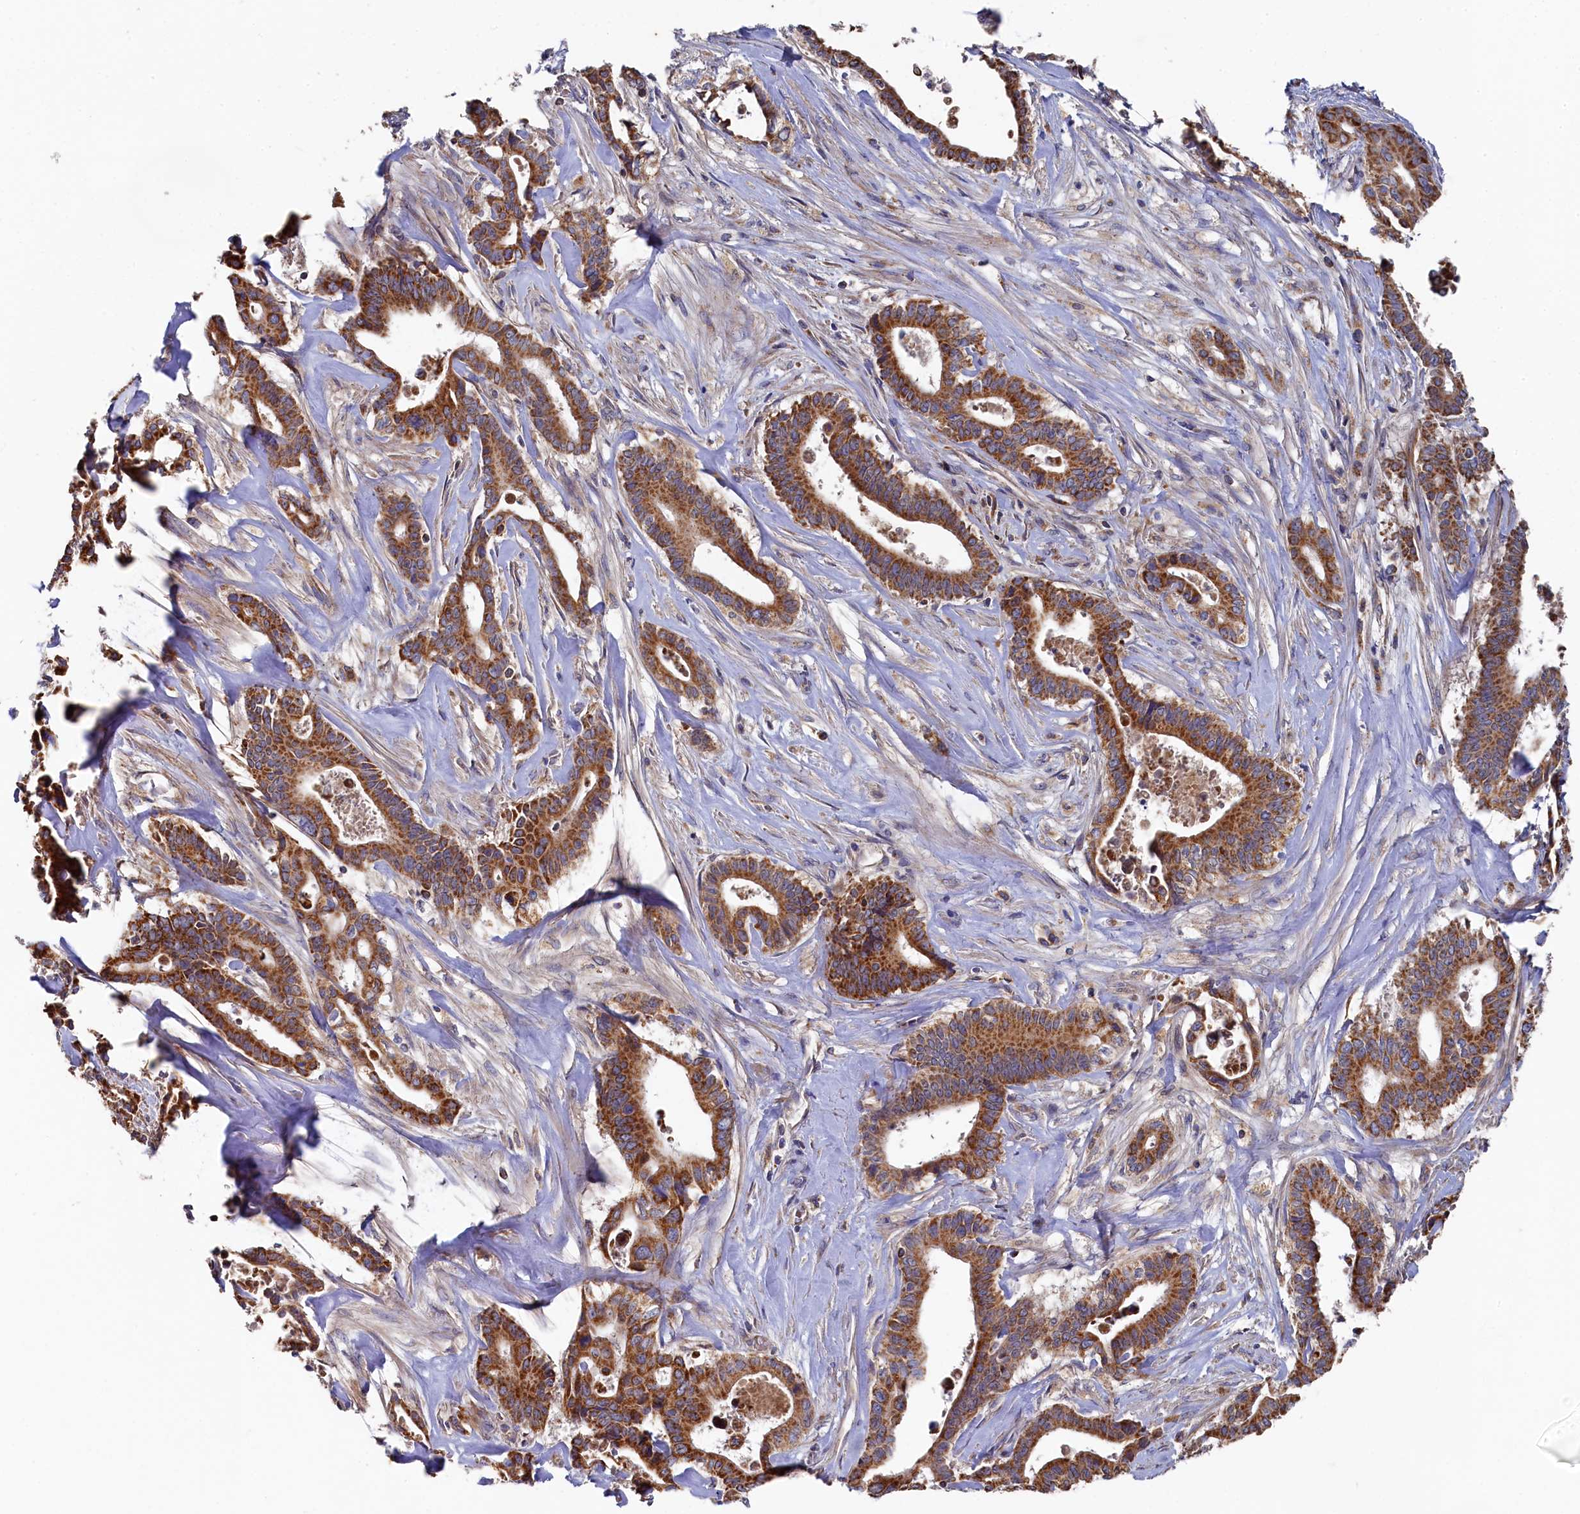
{"staining": {"intensity": "strong", "quantity": ">75%", "location": "cytoplasmic/membranous"}, "tissue": "pancreatic cancer", "cell_type": "Tumor cells", "image_type": "cancer", "snomed": [{"axis": "morphology", "description": "Adenocarcinoma, NOS"}, {"axis": "topography", "description": "Pancreas"}], "caption": "Adenocarcinoma (pancreatic) stained for a protein (brown) exhibits strong cytoplasmic/membranous positive staining in about >75% of tumor cells.", "gene": "HAUS2", "patient": {"sex": "female", "age": 77}}